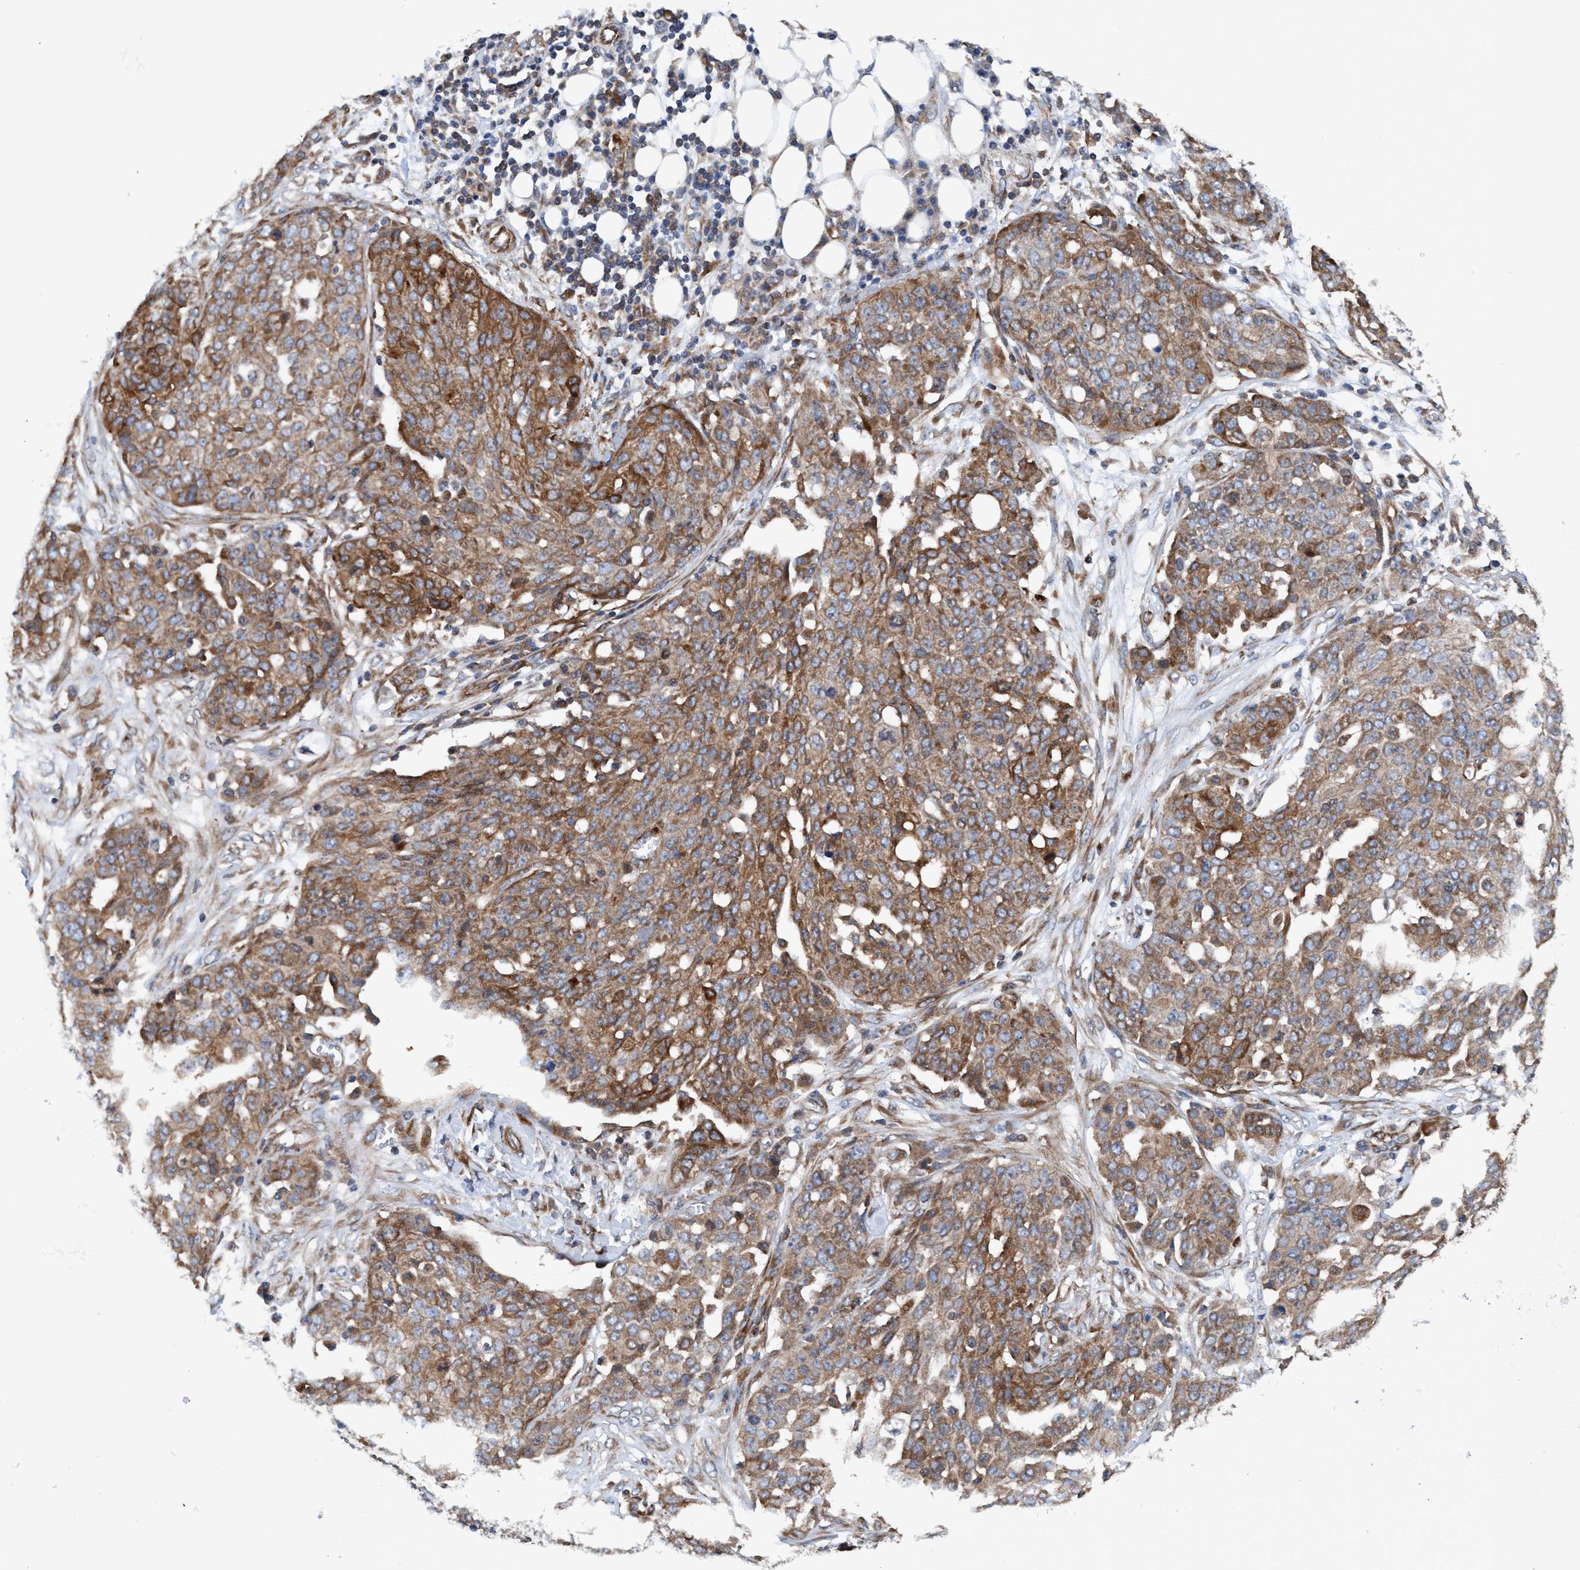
{"staining": {"intensity": "moderate", "quantity": ">75%", "location": "cytoplasmic/membranous"}, "tissue": "ovarian cancer", "cell_type": "Tumor cells", "image_type": "cancer", "snomed": [{"axis": "morphology", "description": "Cystadenocarcinoma, serous, NOS"}, {"axis": "topography", "description": "Soft tissue"}, {"axis": "topography", "description": "Ovary"}], "caption": "Ovarian cancer (serous cystadenocarcinoma) stained with DAB (3,3'-diaminobenzidine) immunohistochemistry displays medium levels of moderate cytoplasmic/membranous positivity in approximately >75% of tumor cells.", "gene": "NMT1", "patient": {"sex": "female", "age": 57}}